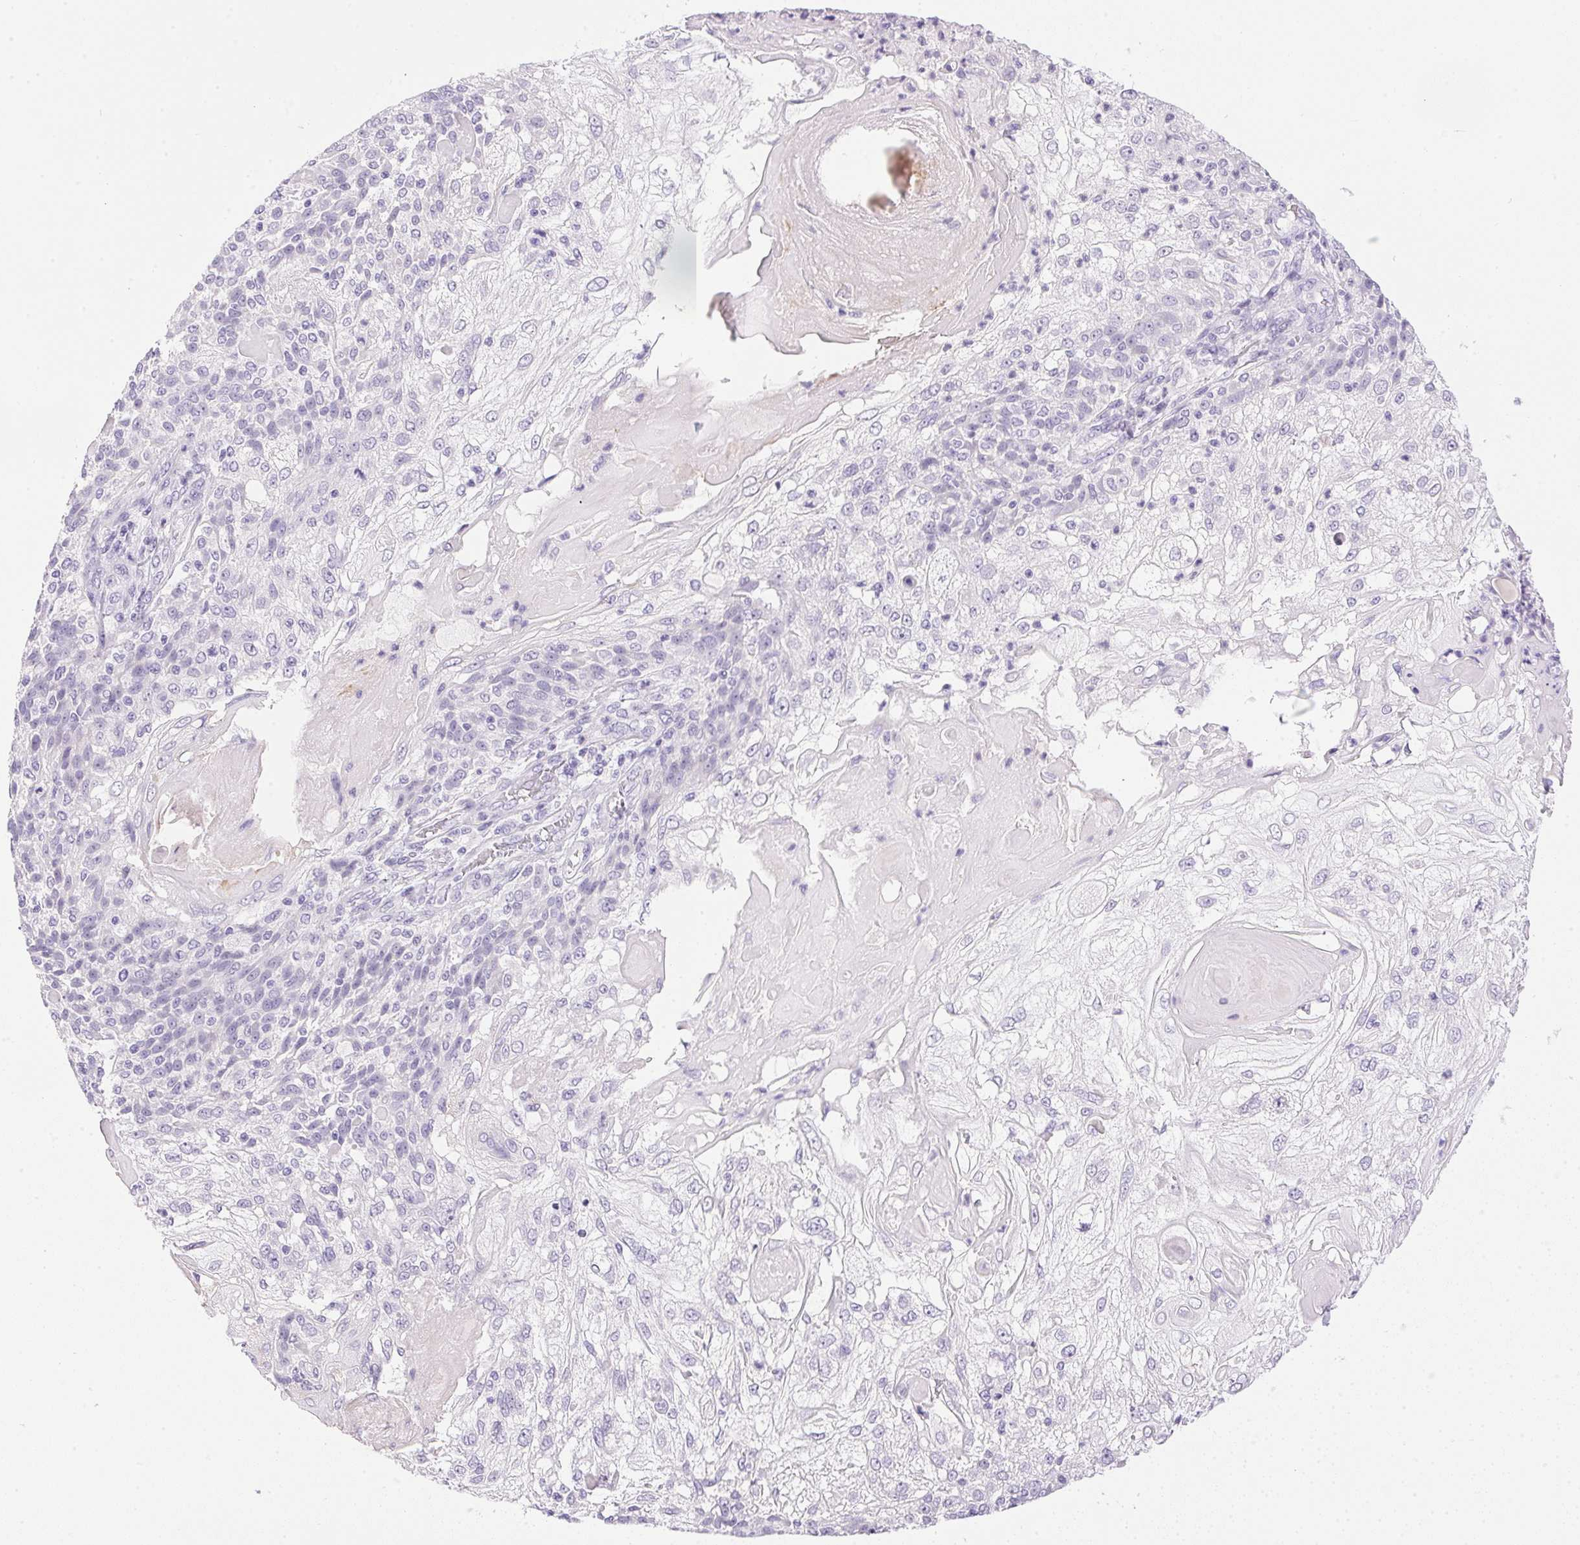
{"staining": {"intensity": "negative", "quantity": "none", "location": "none"}, "tissue": "skin cancer", "cell_type": "Tumor cells", "image_type": "cancer", "snomed": [{"axis": "morphology", "description": "Normal tissue, NOS"}, {"axis": "morphology", "description": "Squamous cell carcinoma, NOS"}, {"axis": "topography", "description": "Skin"}], "caption": "Tumor cells show no significant positivity in squamous cell carcinoma (skin). (DAB IHC with hematoxylin counter stain).", "gene": "ATP6V0A4", "patient": {"sex": "female", "age": 83}}